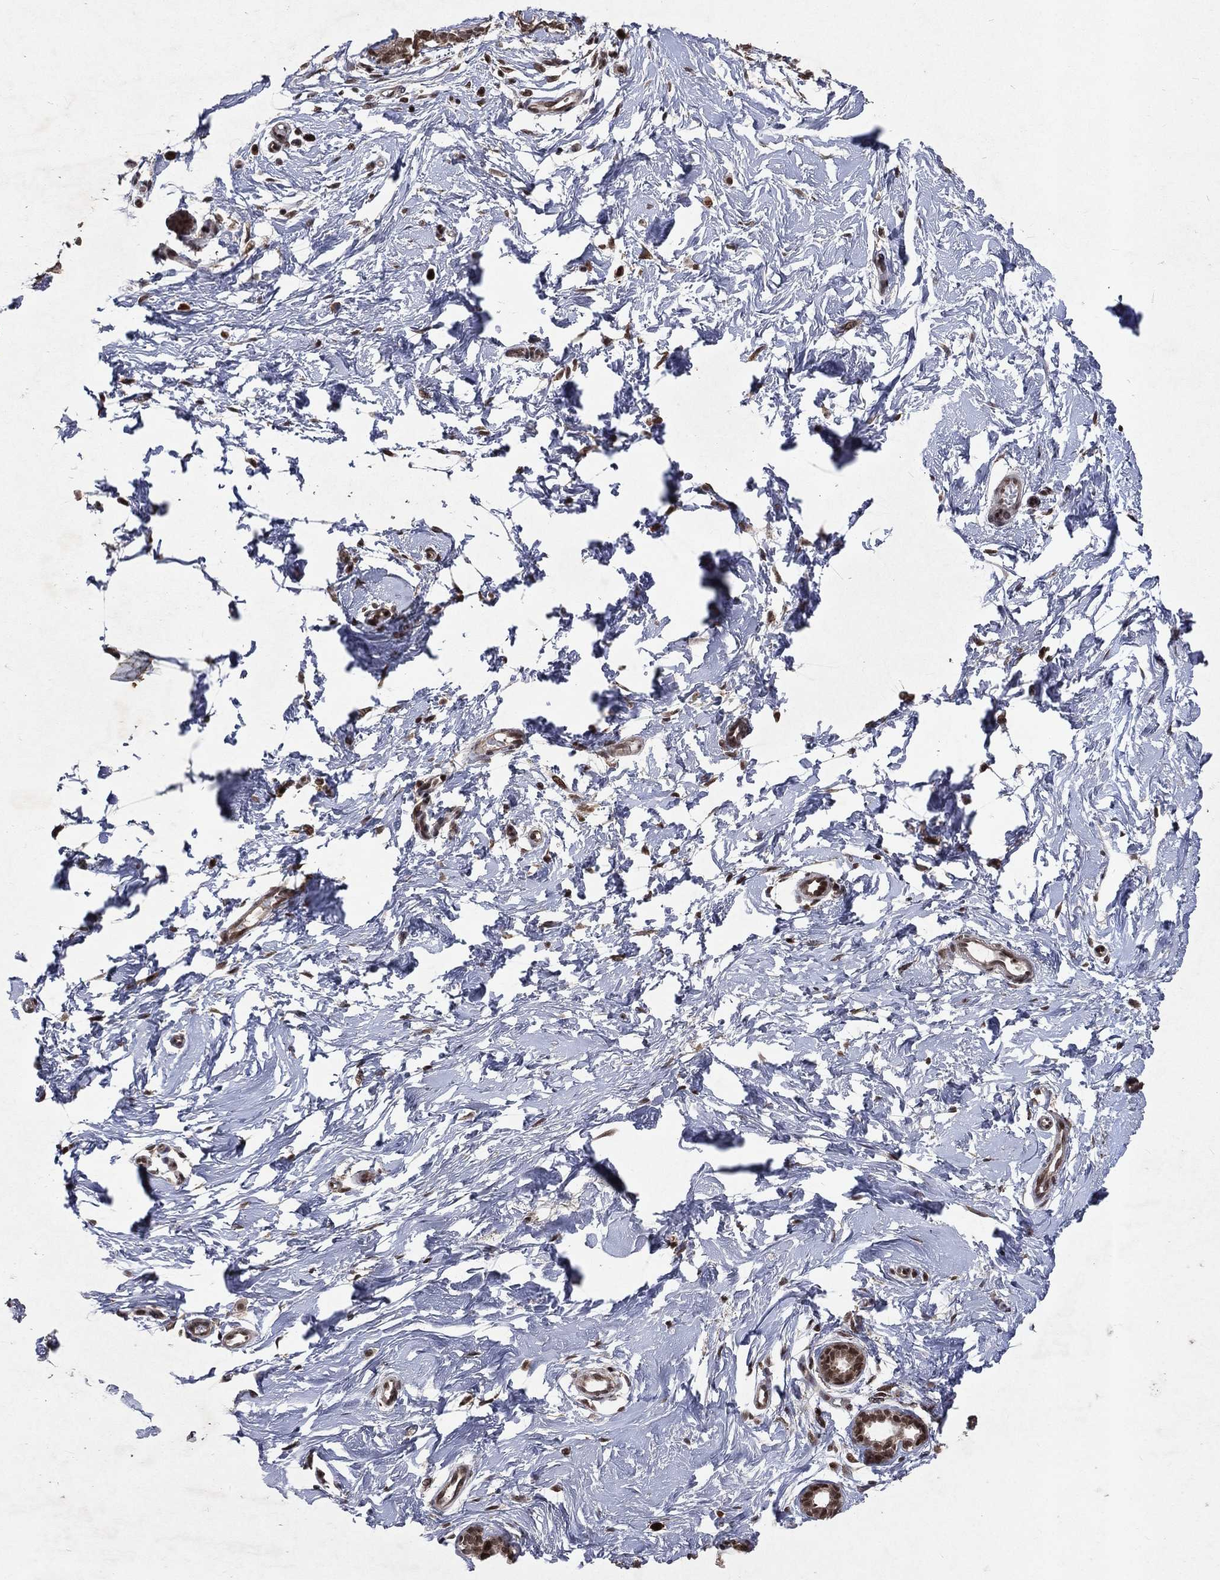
{"staining": {"intensity": "negative", "quantity": "none", "location": "none"}, "tissue": "breast", "cell_type": "Adipocytes", "image_type": "normal", "snomed": [{"axis": "morphology", "description": "Normal tissue, NOS"}, {"axis": "topography", "description": "Breast"}], "caption": "The immunohistochemistry (IHC) histopathology image has no significant positivity in adipocytes of breast. (DAB immunohistochemistry with hematoxylin counter stain).", "gene": "DMAP1", "patient": {"sex": "female", "age": 37}}